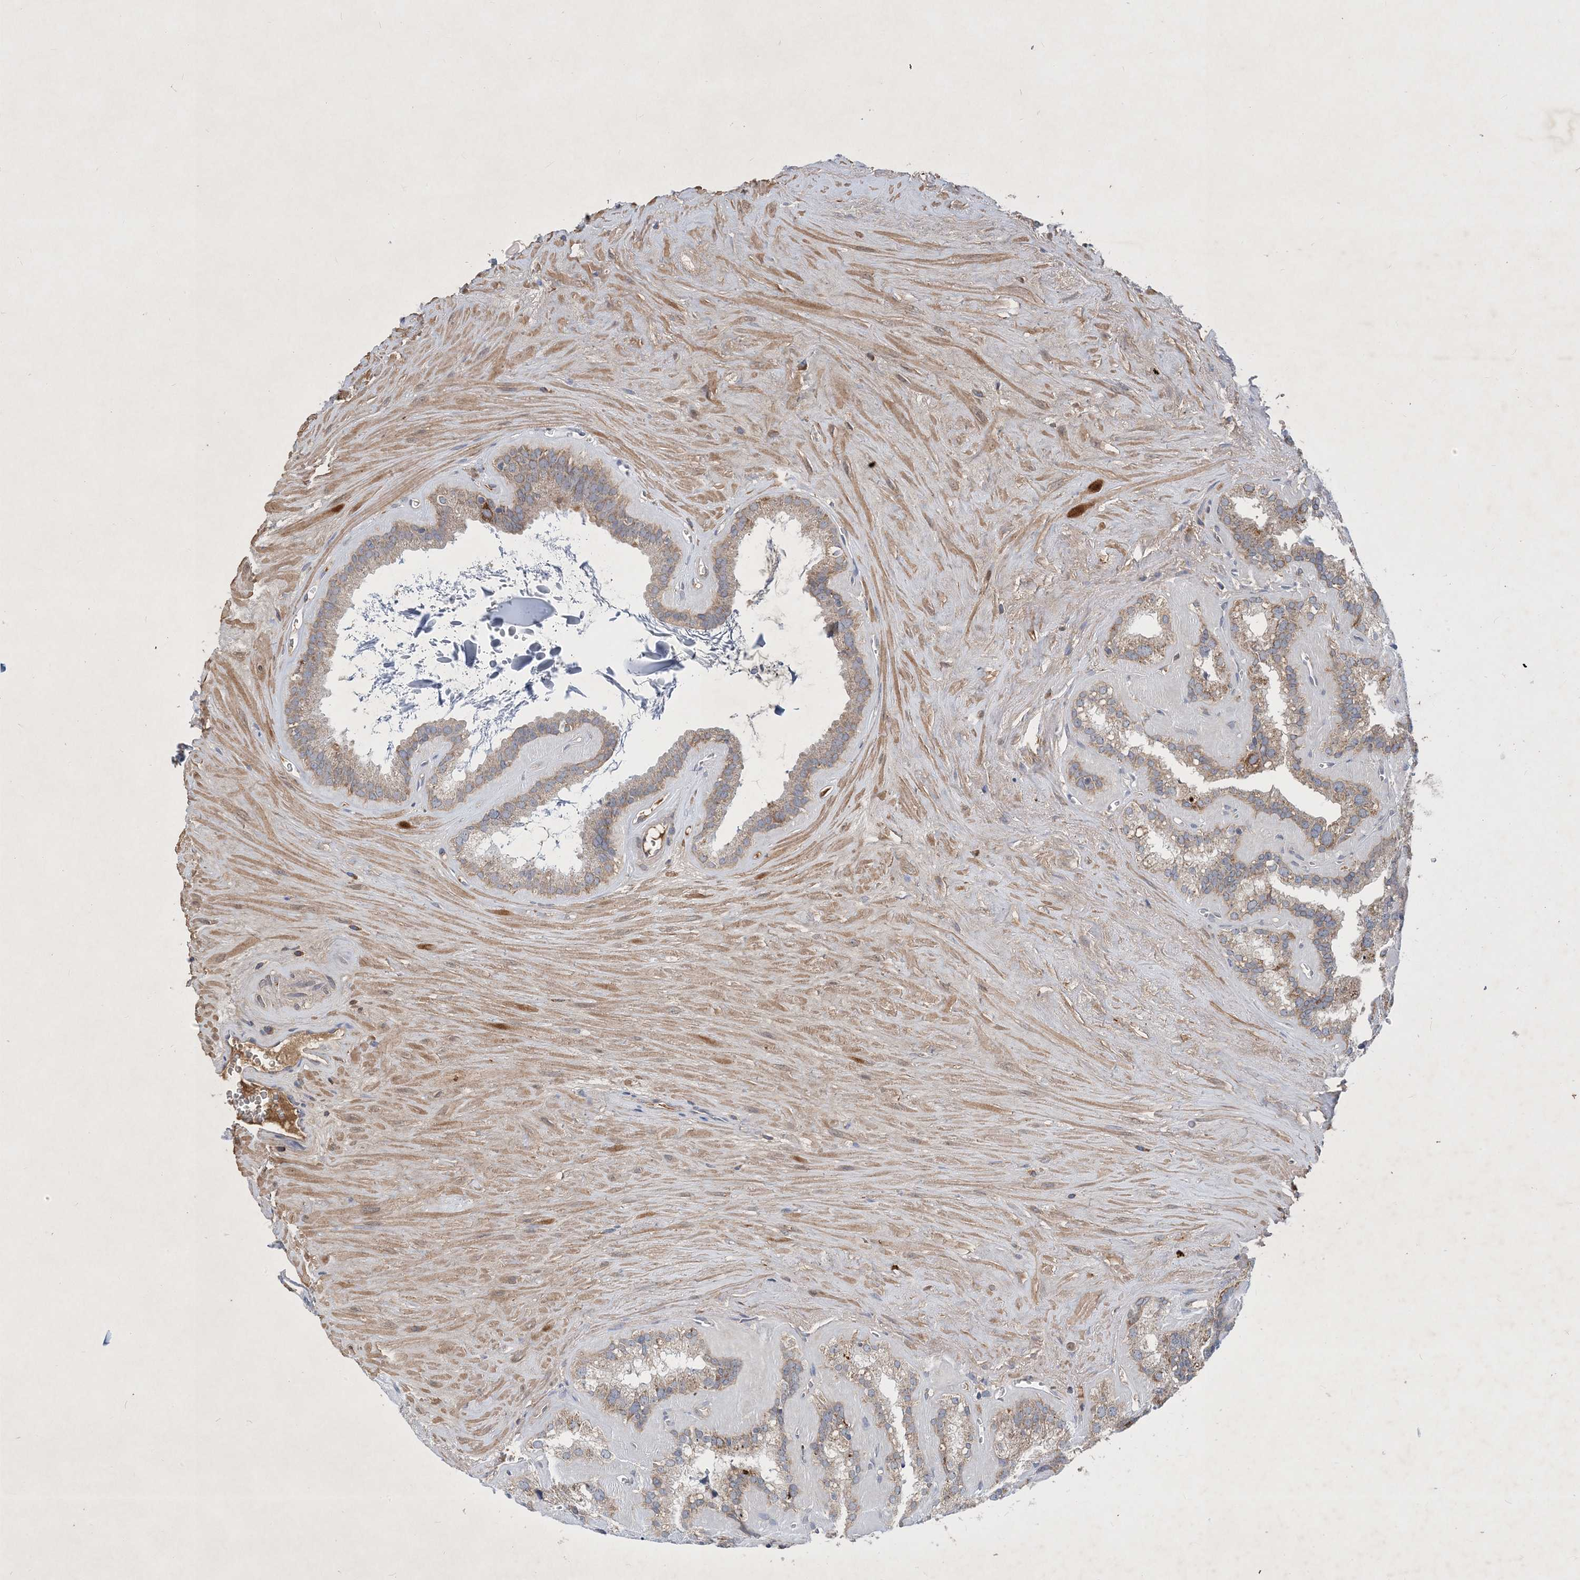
{"staining": {"intensity": "moderate", "quantity": ">75%", "location": "cytoplasmic/membranous"}, "tissue": "seminal vesicle", "cell_type": "Glandular cells", "image_type": "normal", "snomed": [{"axis": "morphology", "description": "Normal tissue, NOS"}, {"axis": "topography", "description": "Prostate"}, {"axis": "topography", "description": "Seminal veicle"}], "caption": "Approximately >75% of glandular cells in normal human seminal vesicle exhibit moderate cytoplasmic/membranous protein staining as visualized by brown immunohistochemical staining.", "gene": "STK19", "patient": {"sex": "male", "age": 59}}